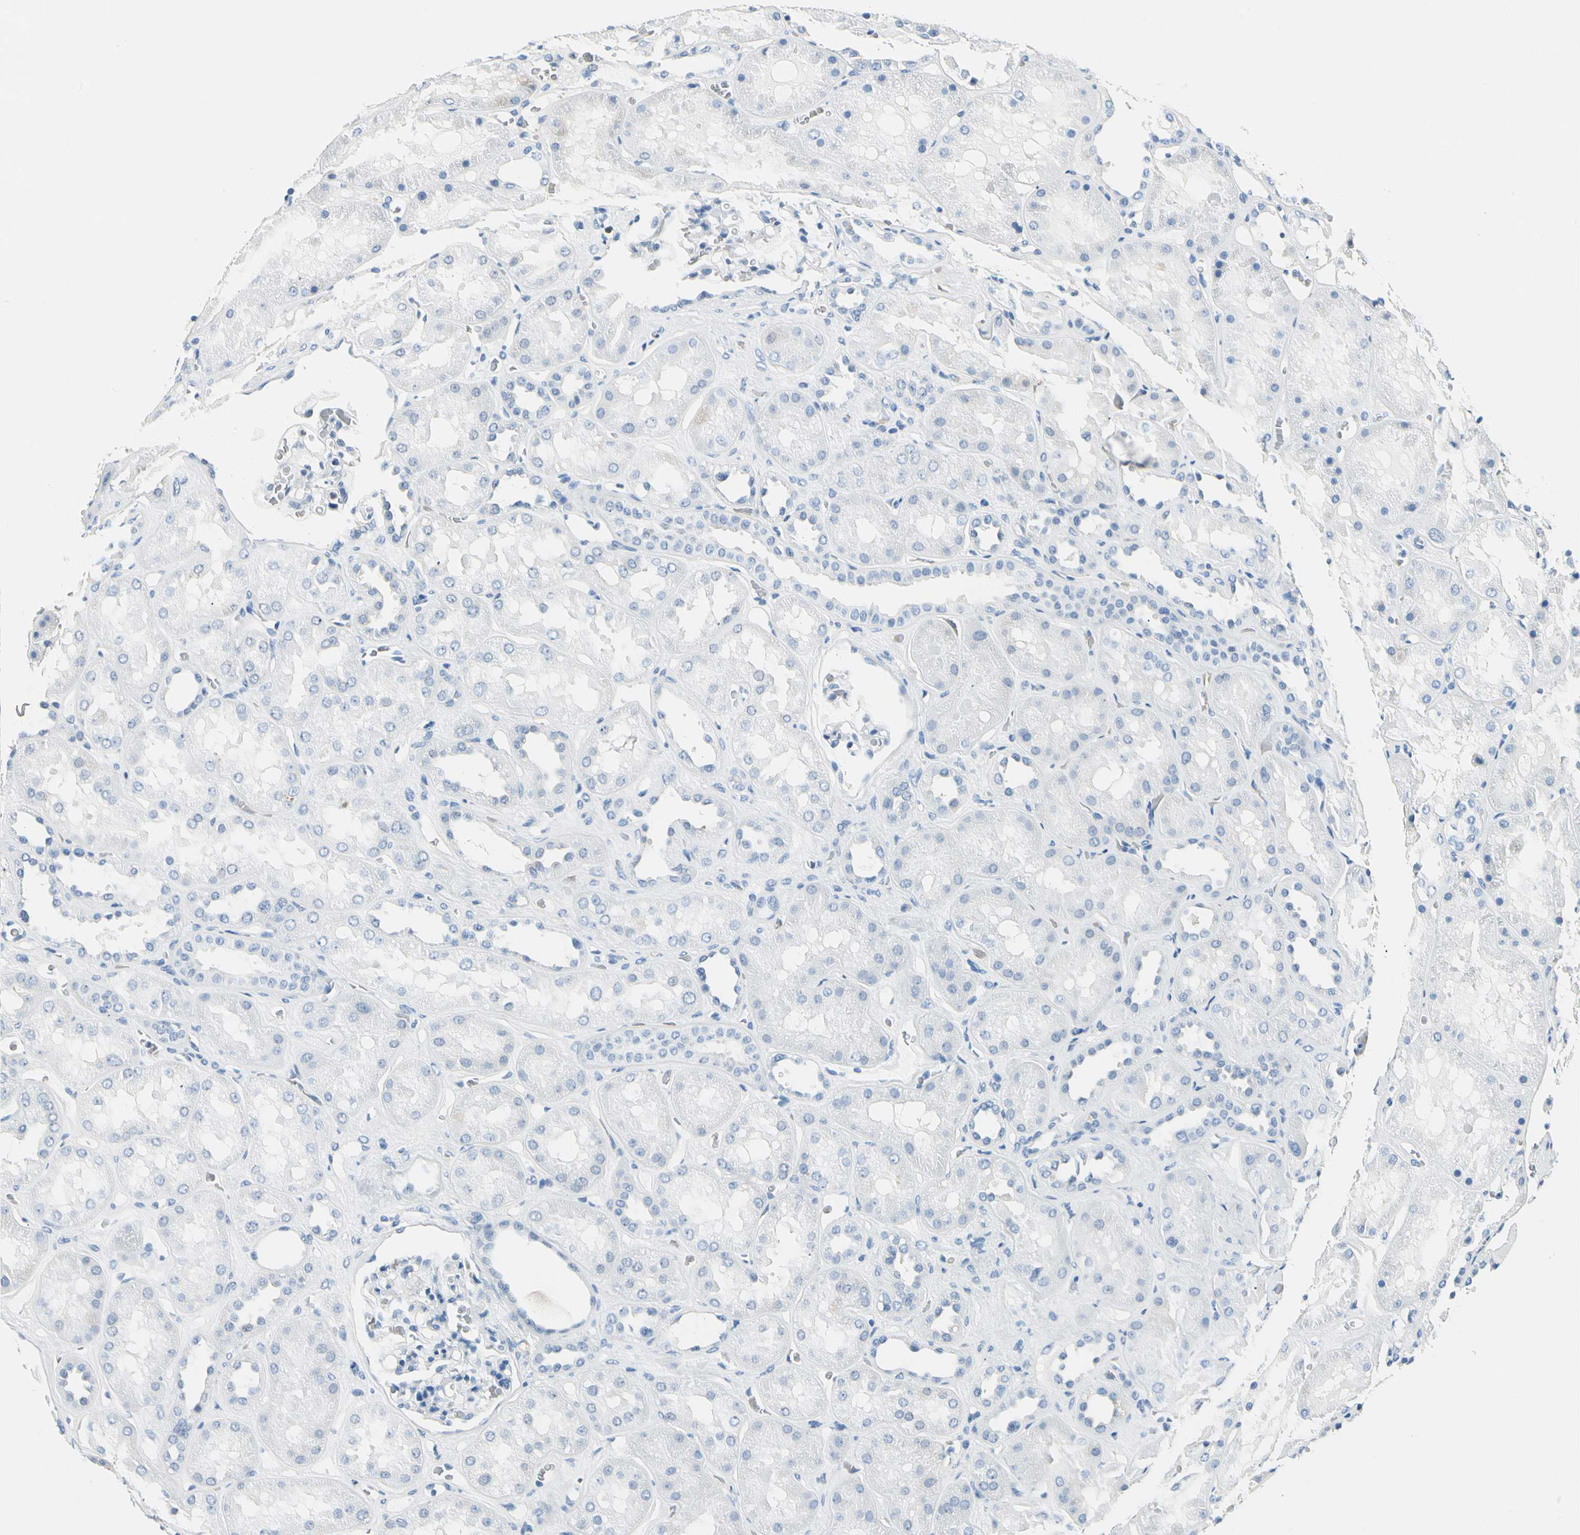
{"staining": {"intensity": "negative", "quantity": "none", "location": "none"}, "tissue": "kidney", "cell_type": "Cells in glomeruli", "image_type": "normal", "snomed": [{"axis": "morphology", "description": "Normal tissue, NOS"}, {"axis": "topography", "description": "Kidney"}, {"axis": "topography", "description": "Urinary bladder"}], "caption": "Immunohistochemistry (IHC) image of benign kidney: human kidney stained with DAB (3,3'-diaminobenzidine) displays no significant protein staining in cells in glomeruli.", "gene": "CA1", "patient": {"sex": "male", "age": 64}}